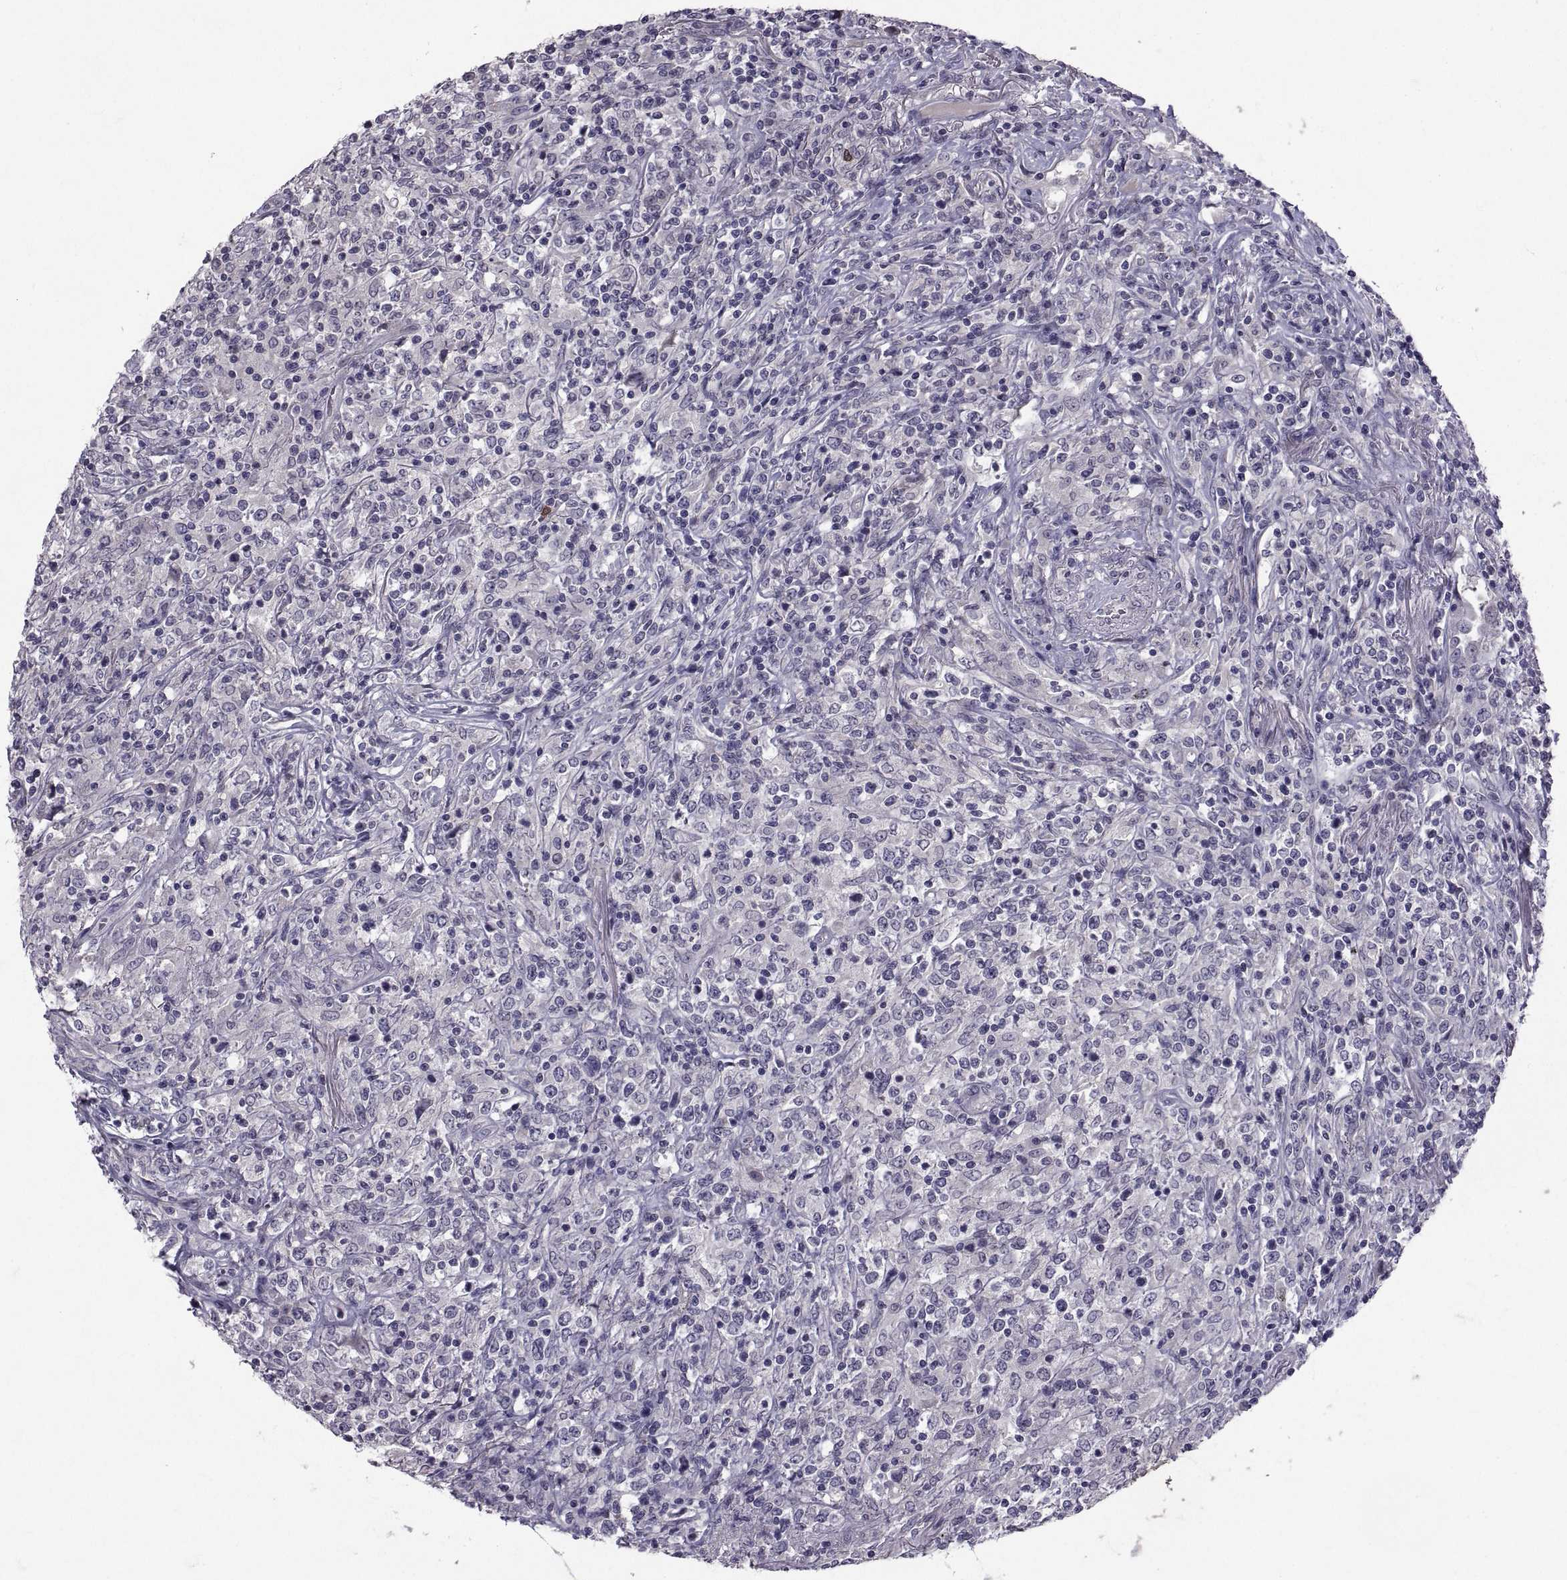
{"staining": {"intensity": "negative", "quantity": "none", "location": "none"}, "tissue": "lymphoma", "cell_type": "Tumor cells", "image_type": "cancer", "snomed": [{"axis": "morphology", "description": "Malignant lymphoma, non-Hodgkin's type, High grade"}, {"axis": "topography", "description": "Lung"}], "caption": "High magnification brightfield microscopy of lymphoma stained with DAB (3,3'-diaminobenzidine) (brown) and counterstained with hematoxylin (blue): tumor cells show no significant staining.", "gene": "NPTX2", "patient": {"sex": "male", "age": 79}}